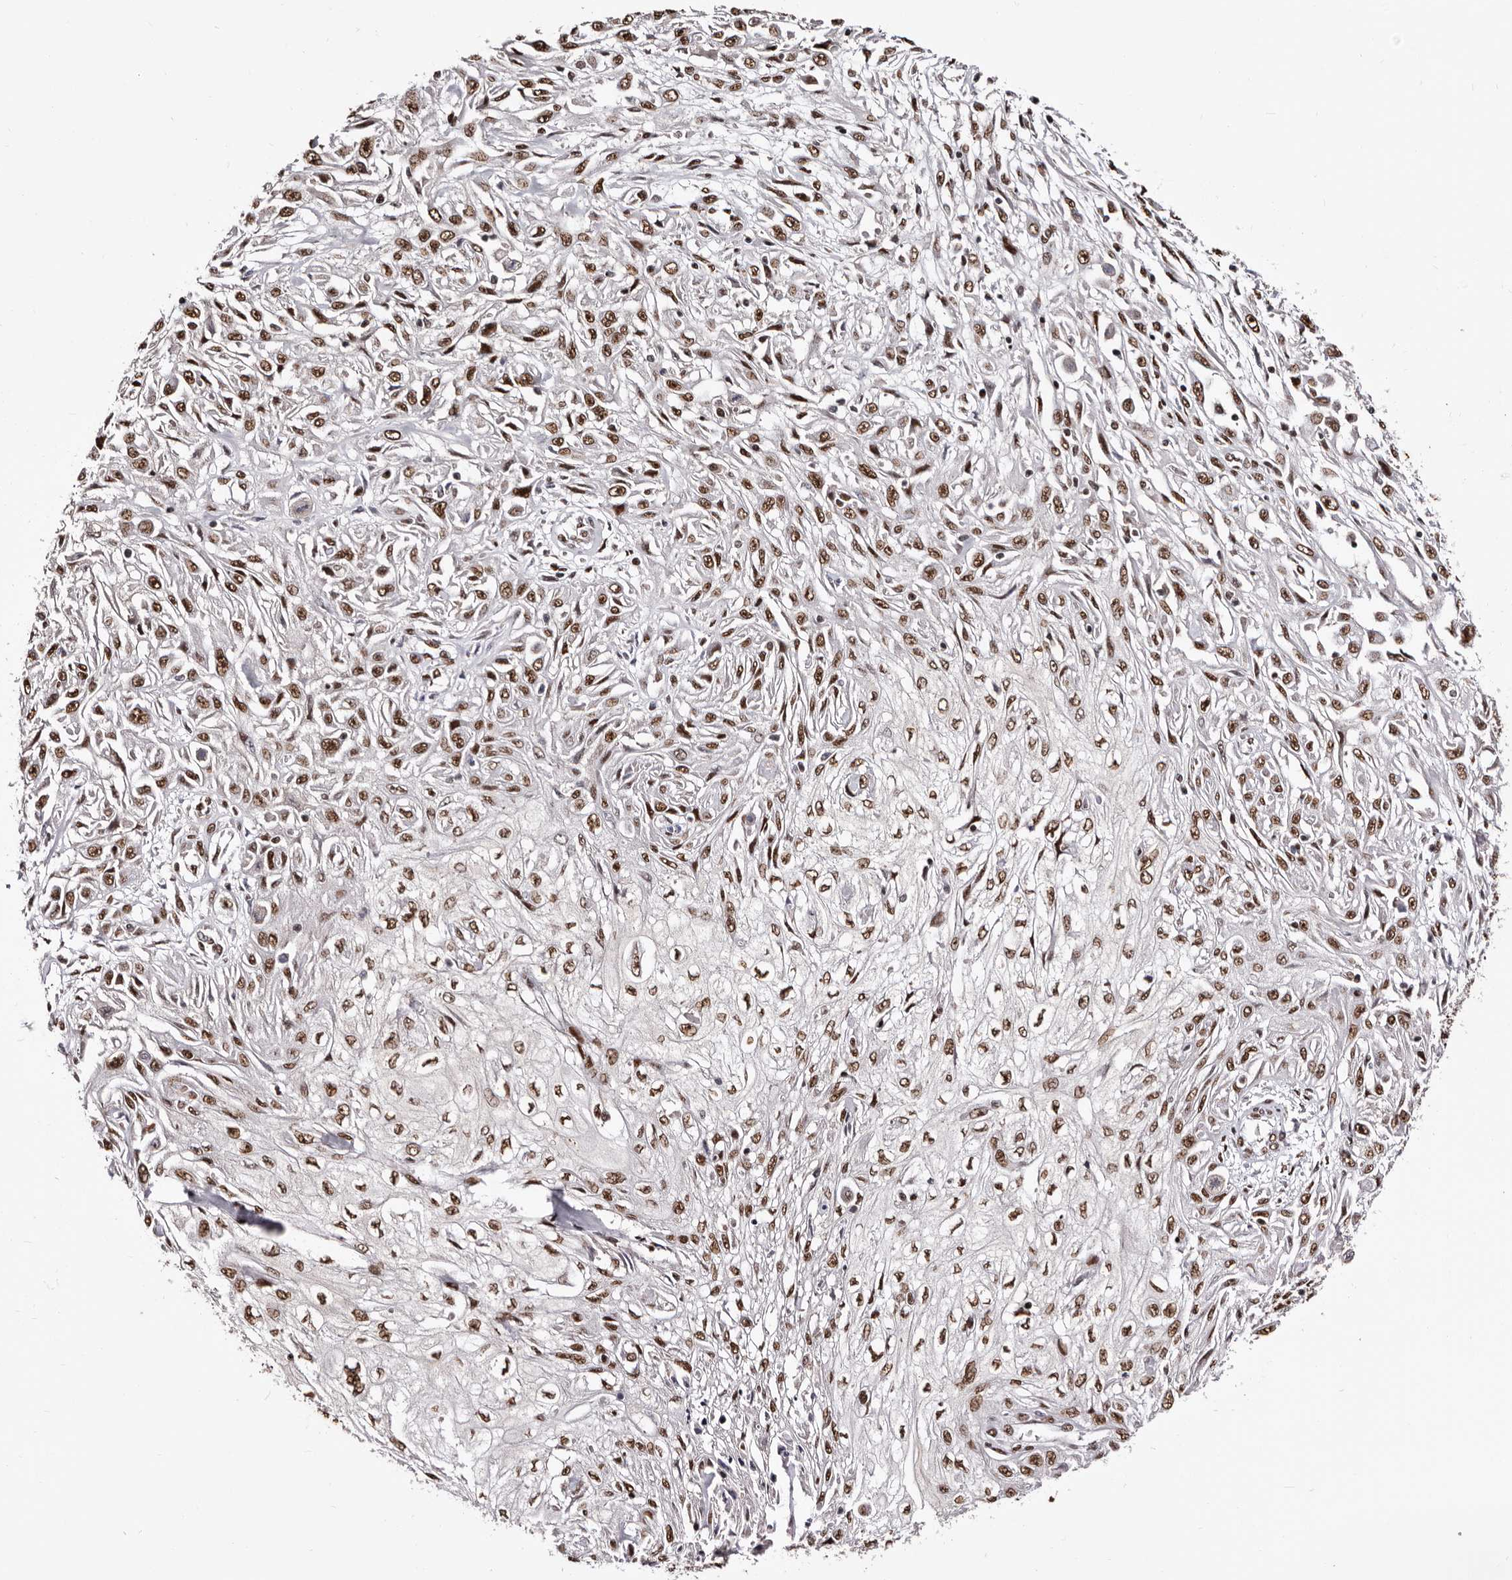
{"staining": {"intensity": "moderate", "quantity": ">75%", "location": "nuclear"}, "tissue": "skin cancer", "cell_type": "Tumor cells", "image_type": "cancer", "snomed": [{"axis": "morphology", "description": "Squamous cell carcinoma, NOS"}, {"axis": "morphology", "description": "Squamous cell carcinoma, metastatic, NOS"}, {"axis": "topography", "description": "Skin"}, {"axis": "topography", "description": "Lymph node"}], "caption": "This is a micrograph of immunohistochemistry (IHC) staining of metastatic squamous cell carcinoma (skin), which shows moderate staining in the nuclear of tumor cells.", "gene": "ANAPC11", "patient": {"sex": "male", "age": 75}}